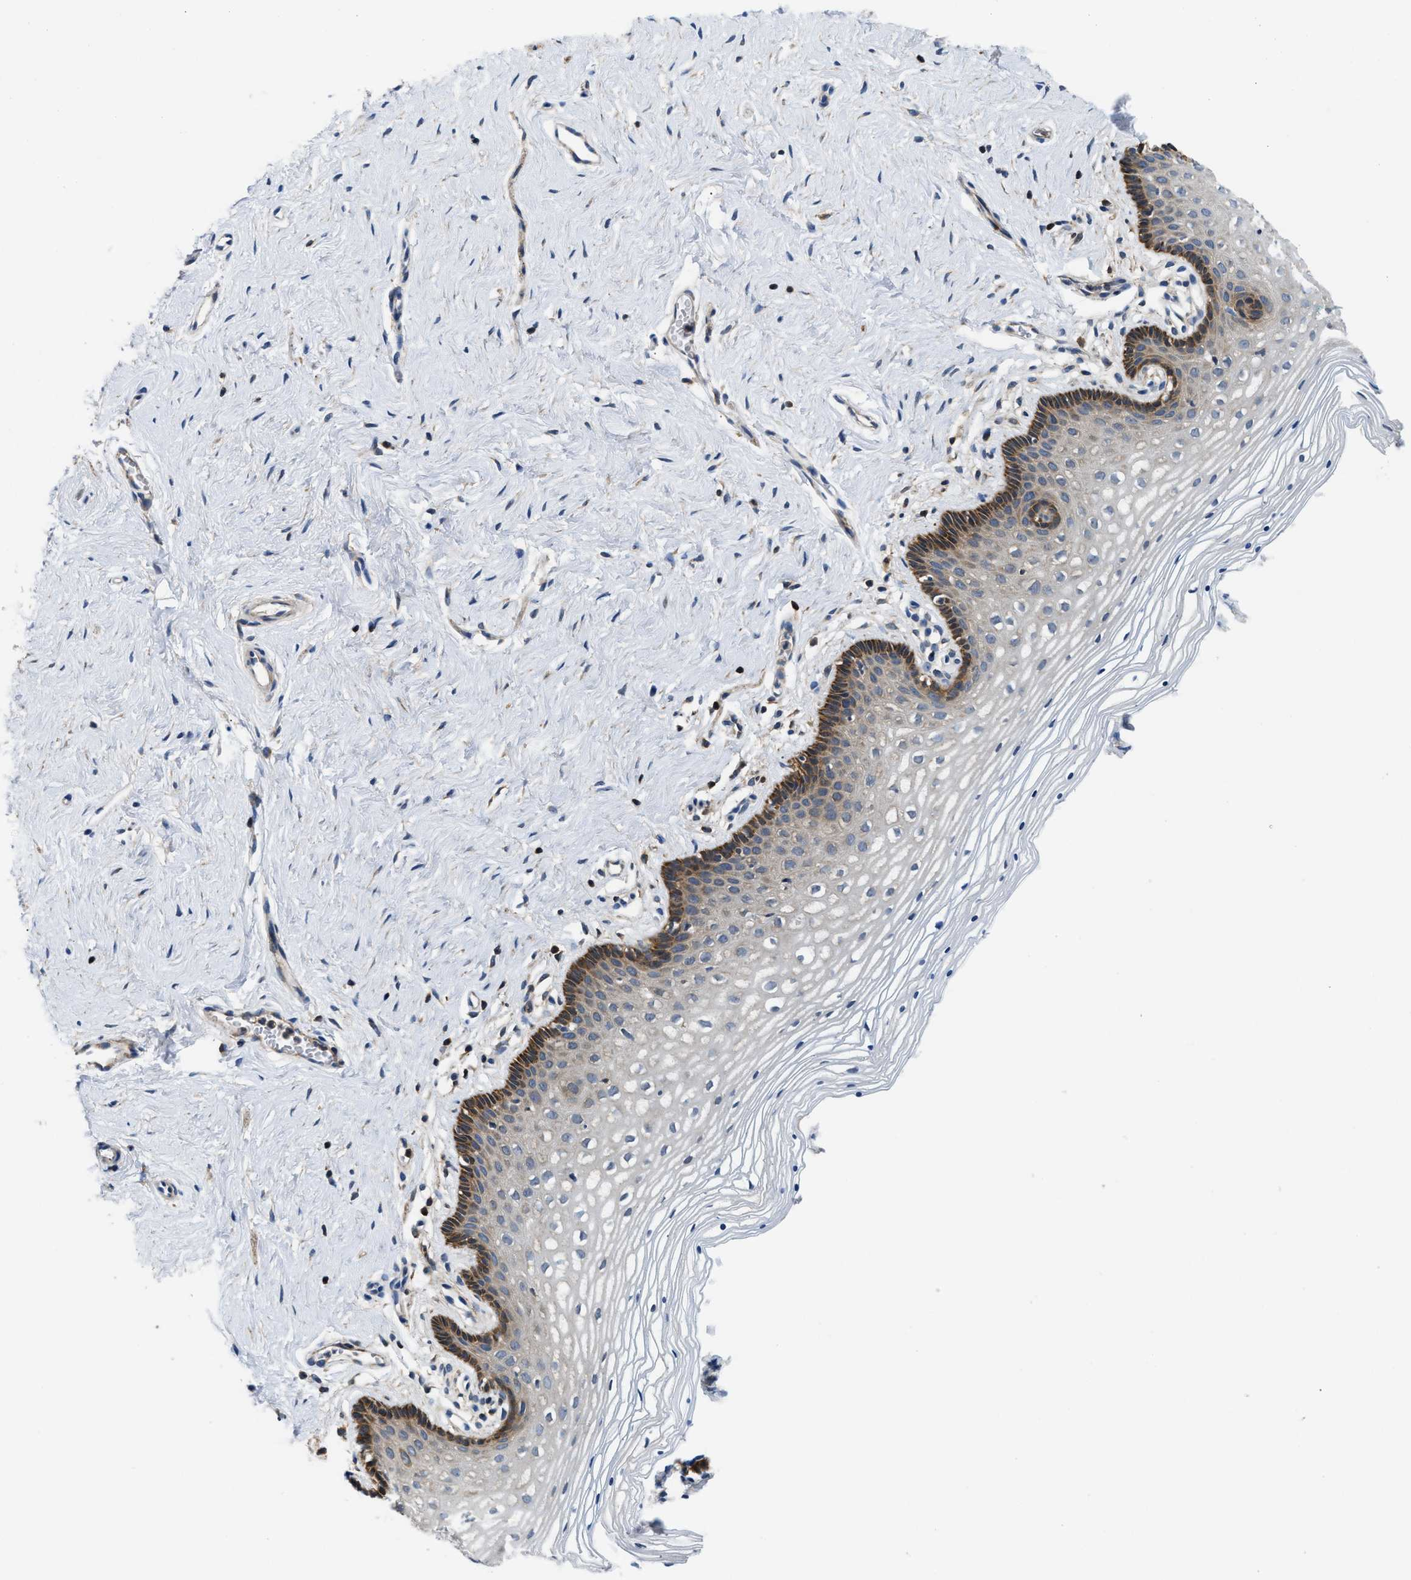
{"staining": {"intensity": "moderate", "quantity": "<25%", "location": "cytoplasmic/membranous"}, "tissue": "vagina", "cell_type": "Squamous epithelial cells", "image_type": "normal", "snomed": [{"axis": "morphology", "description": "Normal tissue, NOS"}, {"axis": "topography", "description": "Vagina"}], "caption": "Benign vagina was stained to show a protein in brown. There is low levels of moderate cytoplasmic/membranous expression in approximately <25% of squamous epithelial cells. The staining was performed using DAB to visualize the protein expression in brown, while the nuclei were stained in blue with hematoxylin (Magnification: 20x).", "gene": "CCM2", "patient": {"sex": "female", "age": 32}}